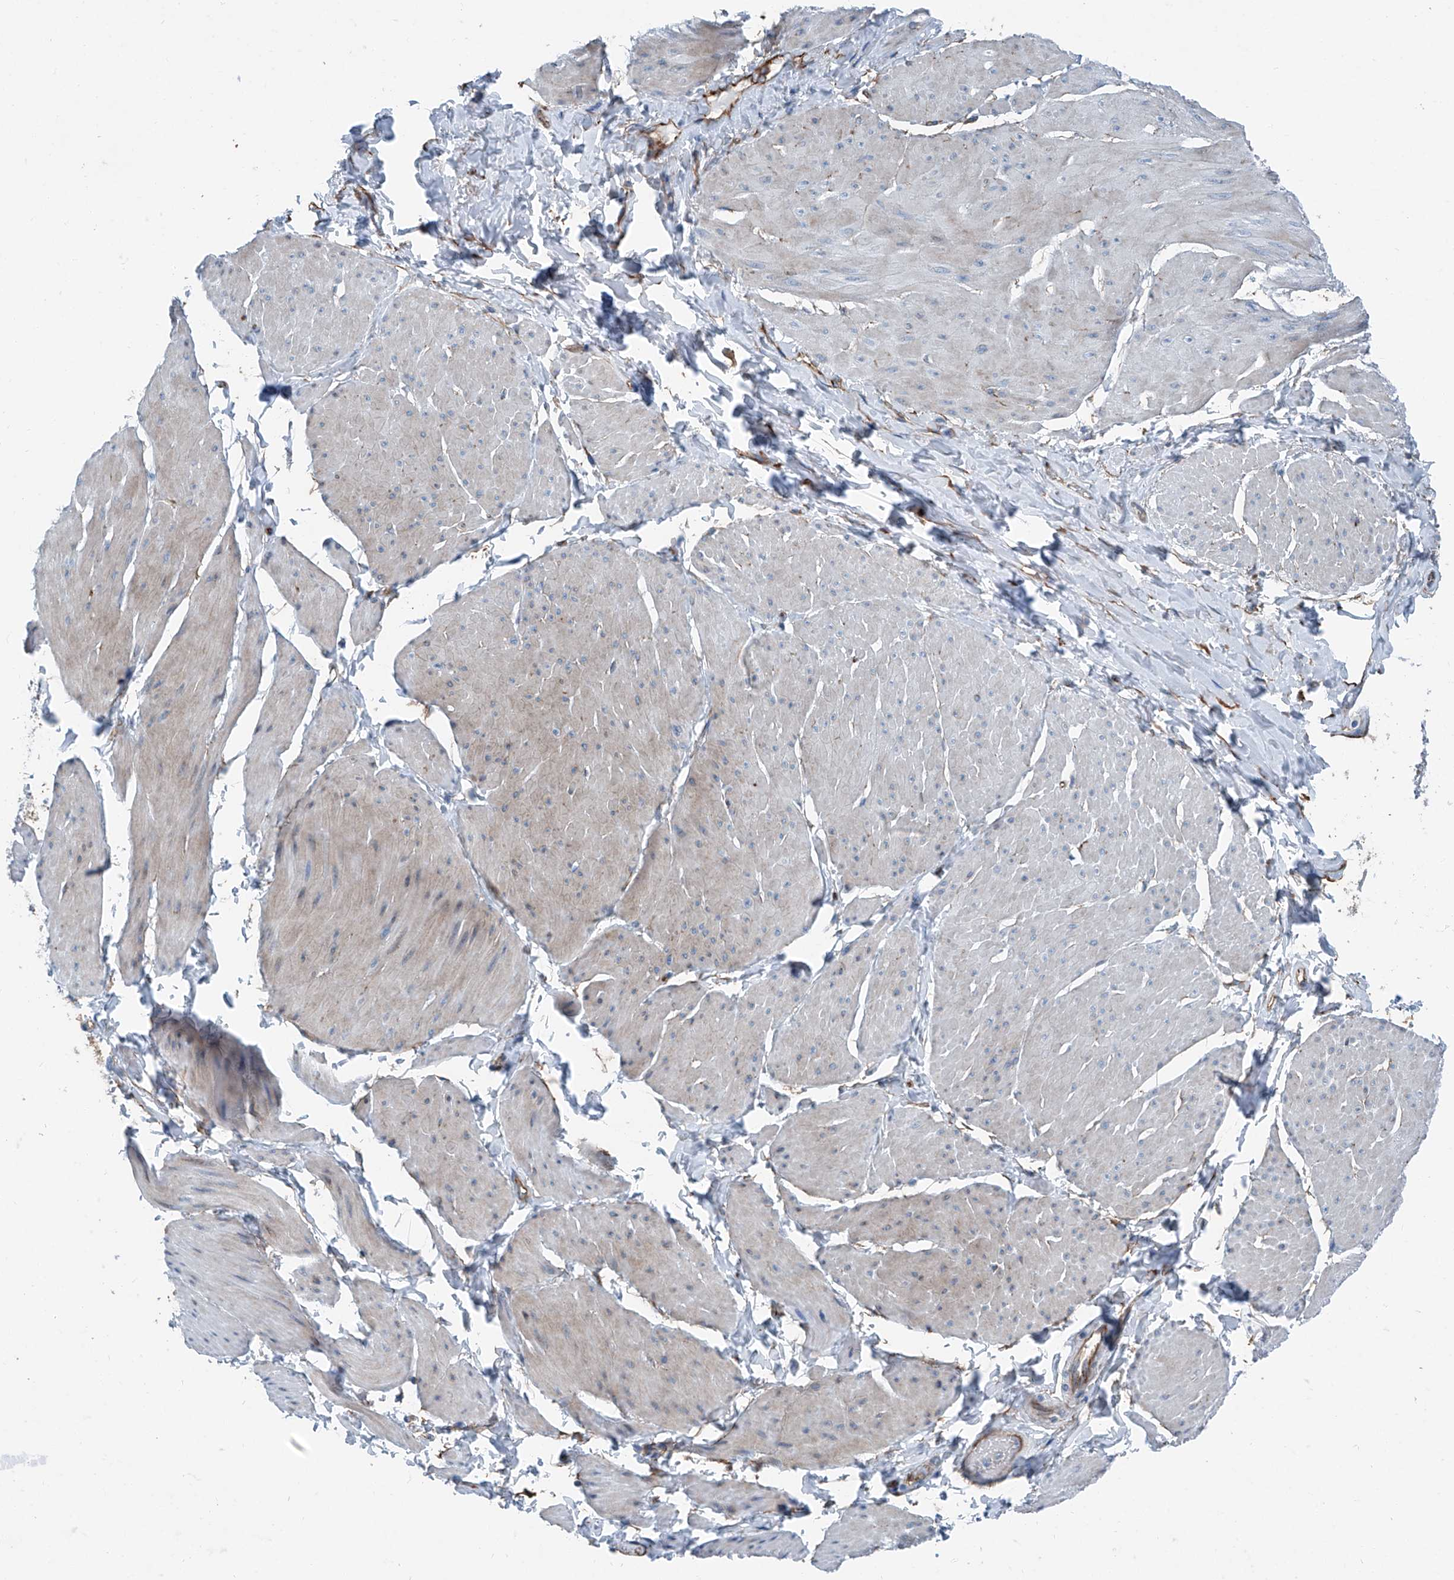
{"staining": {"intensity": "negative", "quantity": "none", "location": "none"}, "tissue": "smooth muscle", "cell_type": "Smooth muscle cells", "image_type": "normal", "snomed": [{"axis": "morphology", "description": "Urothelial carcinoma, High grade"}, {"axis": "topography", "description": "Urinary bladder"}], "caption": "Immunohistochemistry (IHC) of unremarkable human smooth muscle demonstrates no staining in smooth muscle cells.", "gene": "THEMIS2", "patient": {"sex": "male", "age": 46}}